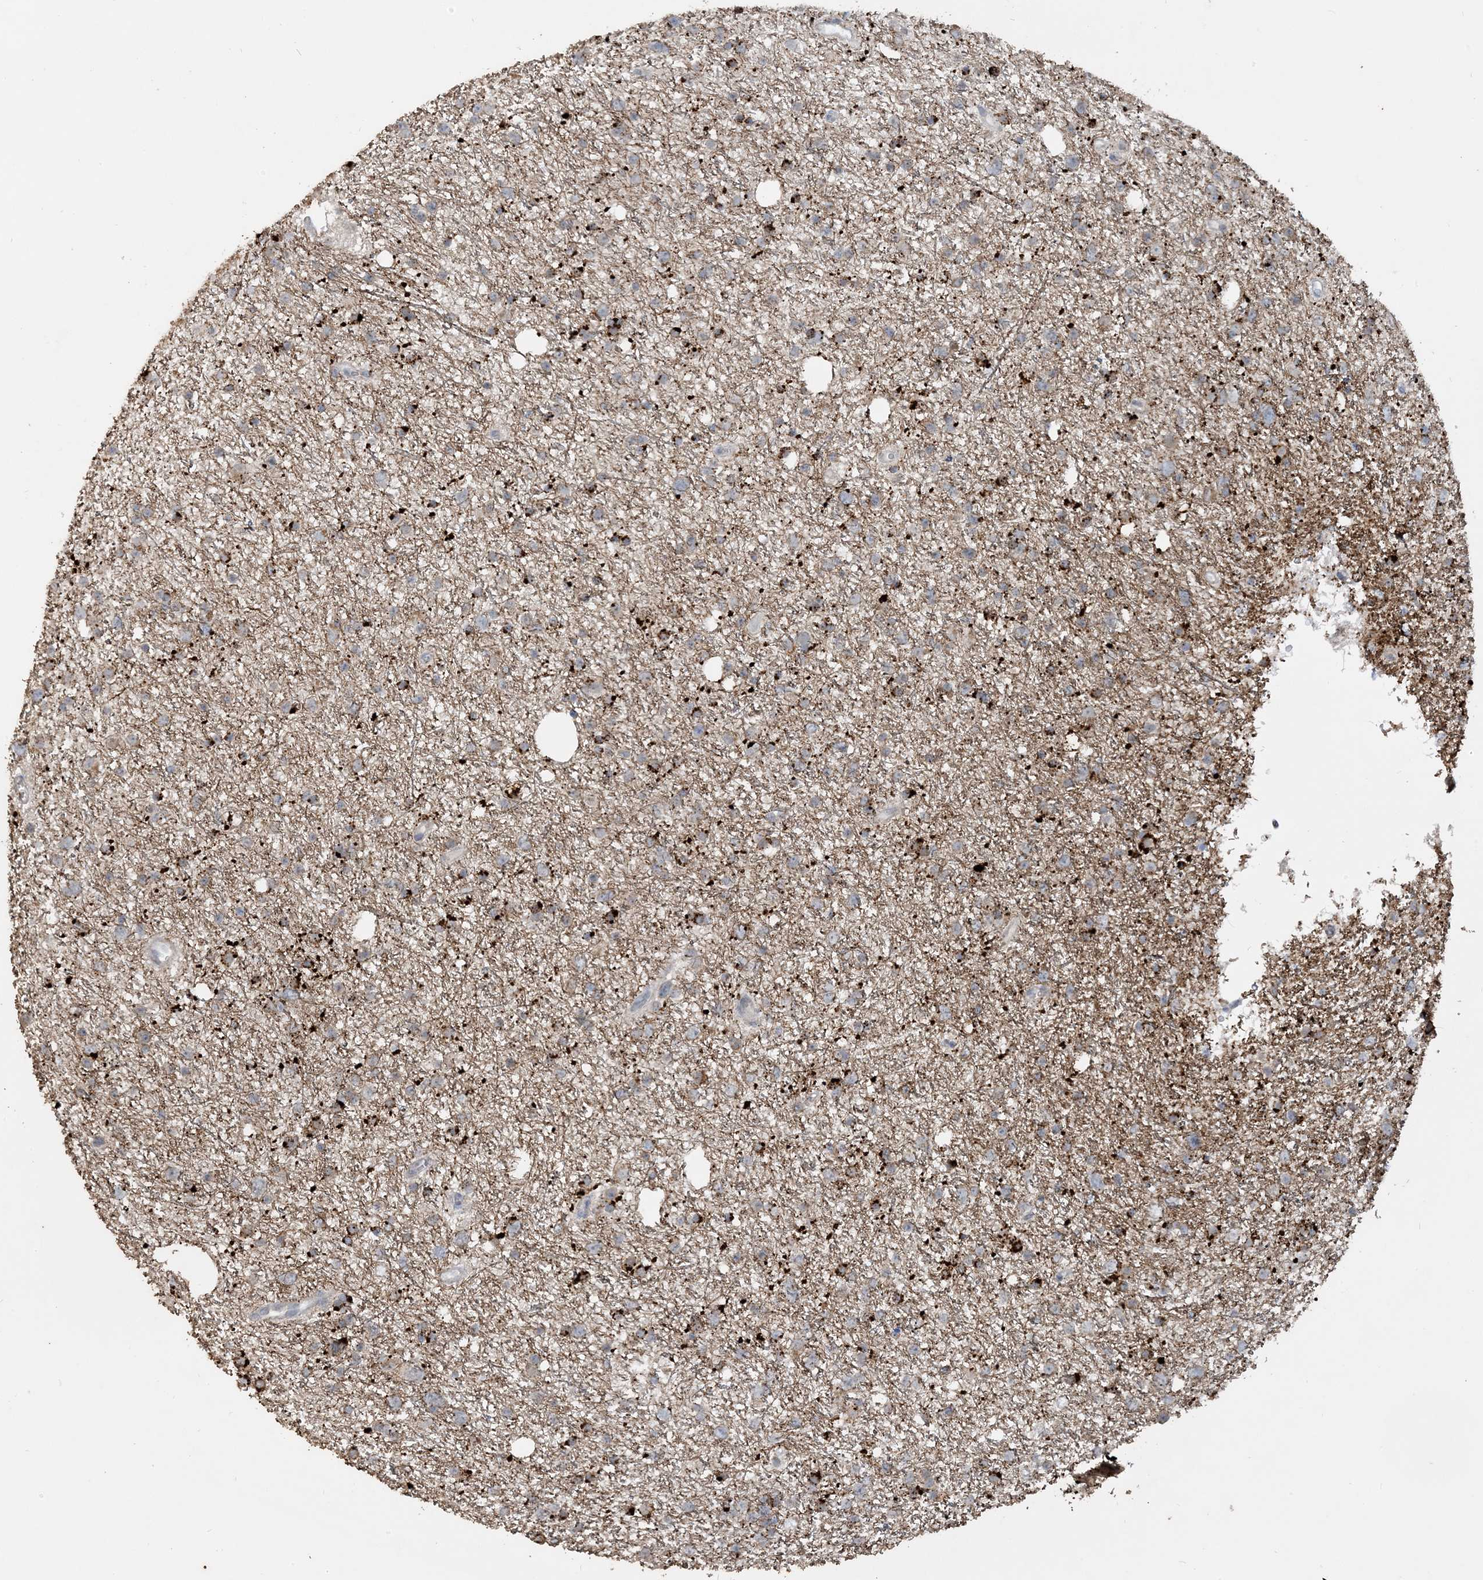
{"staining": {"intensity": "strong", "quantity": "25%-75%", "location": "cytoplasmic/membranous"}, "tissue": "glioma", "cell_type": "Tumor cells", "image_type": "cancer", "snomed": [{"axis": "morphology", "description": "Glioma, malignant, Low grade"}, {"axis": "topography", "description": "Cerebral cortex"}], "caption": "Immunohistochemistry (DAB) staining of human glioma exhibits strong cytoplasmic/membranous protein expression in about 25%-75% of tumor cells.", "gene": "SFMBT2", "patient": {"sex": "female", "age": 39}}